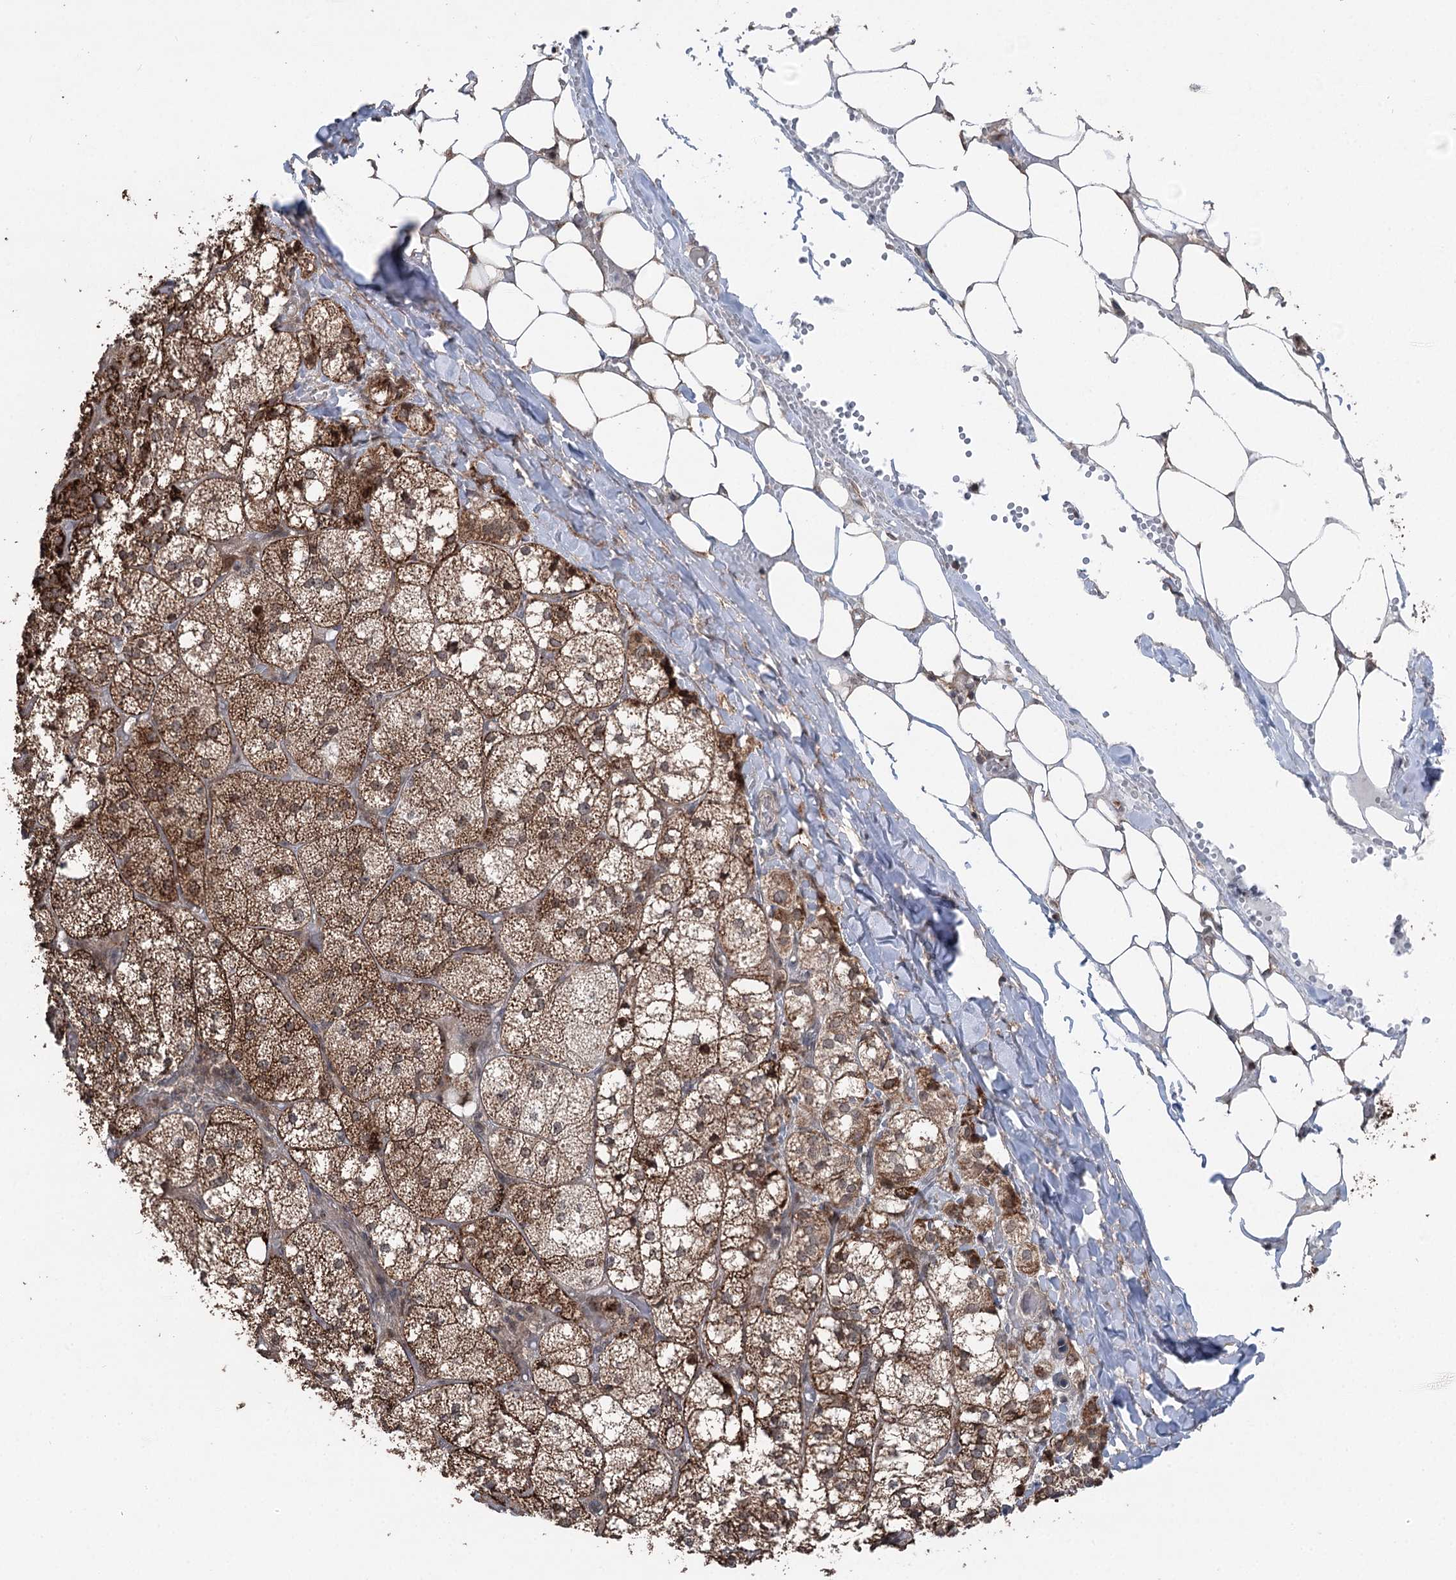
{"staining": {"intensity": "strong", "quantity": ">75%", "location": "cytoplasmic/membranous"}, "tissue": "adrenal gland", "cell_type": "Glandular cells", "image_type": "normal", "snomed": [{"axis": "morphology", "description": "Normal tissue, NOS"}, {"axis": "topography", "description": "Adrenal gland"}], "caption": "Adrenal gland stained with immunohistochemistry (IHC) exhibits strong cytoplasmic/membranous expression in approximately >75% of glandular cells. Using DAB (3,3'-diaminobenzidine) (brown) and hematoxylin (blue) stains, captured at high magnification using brightfield microscopy.", "gene": "CCSER2", "patient": {"sex": "female", "age": 61}}